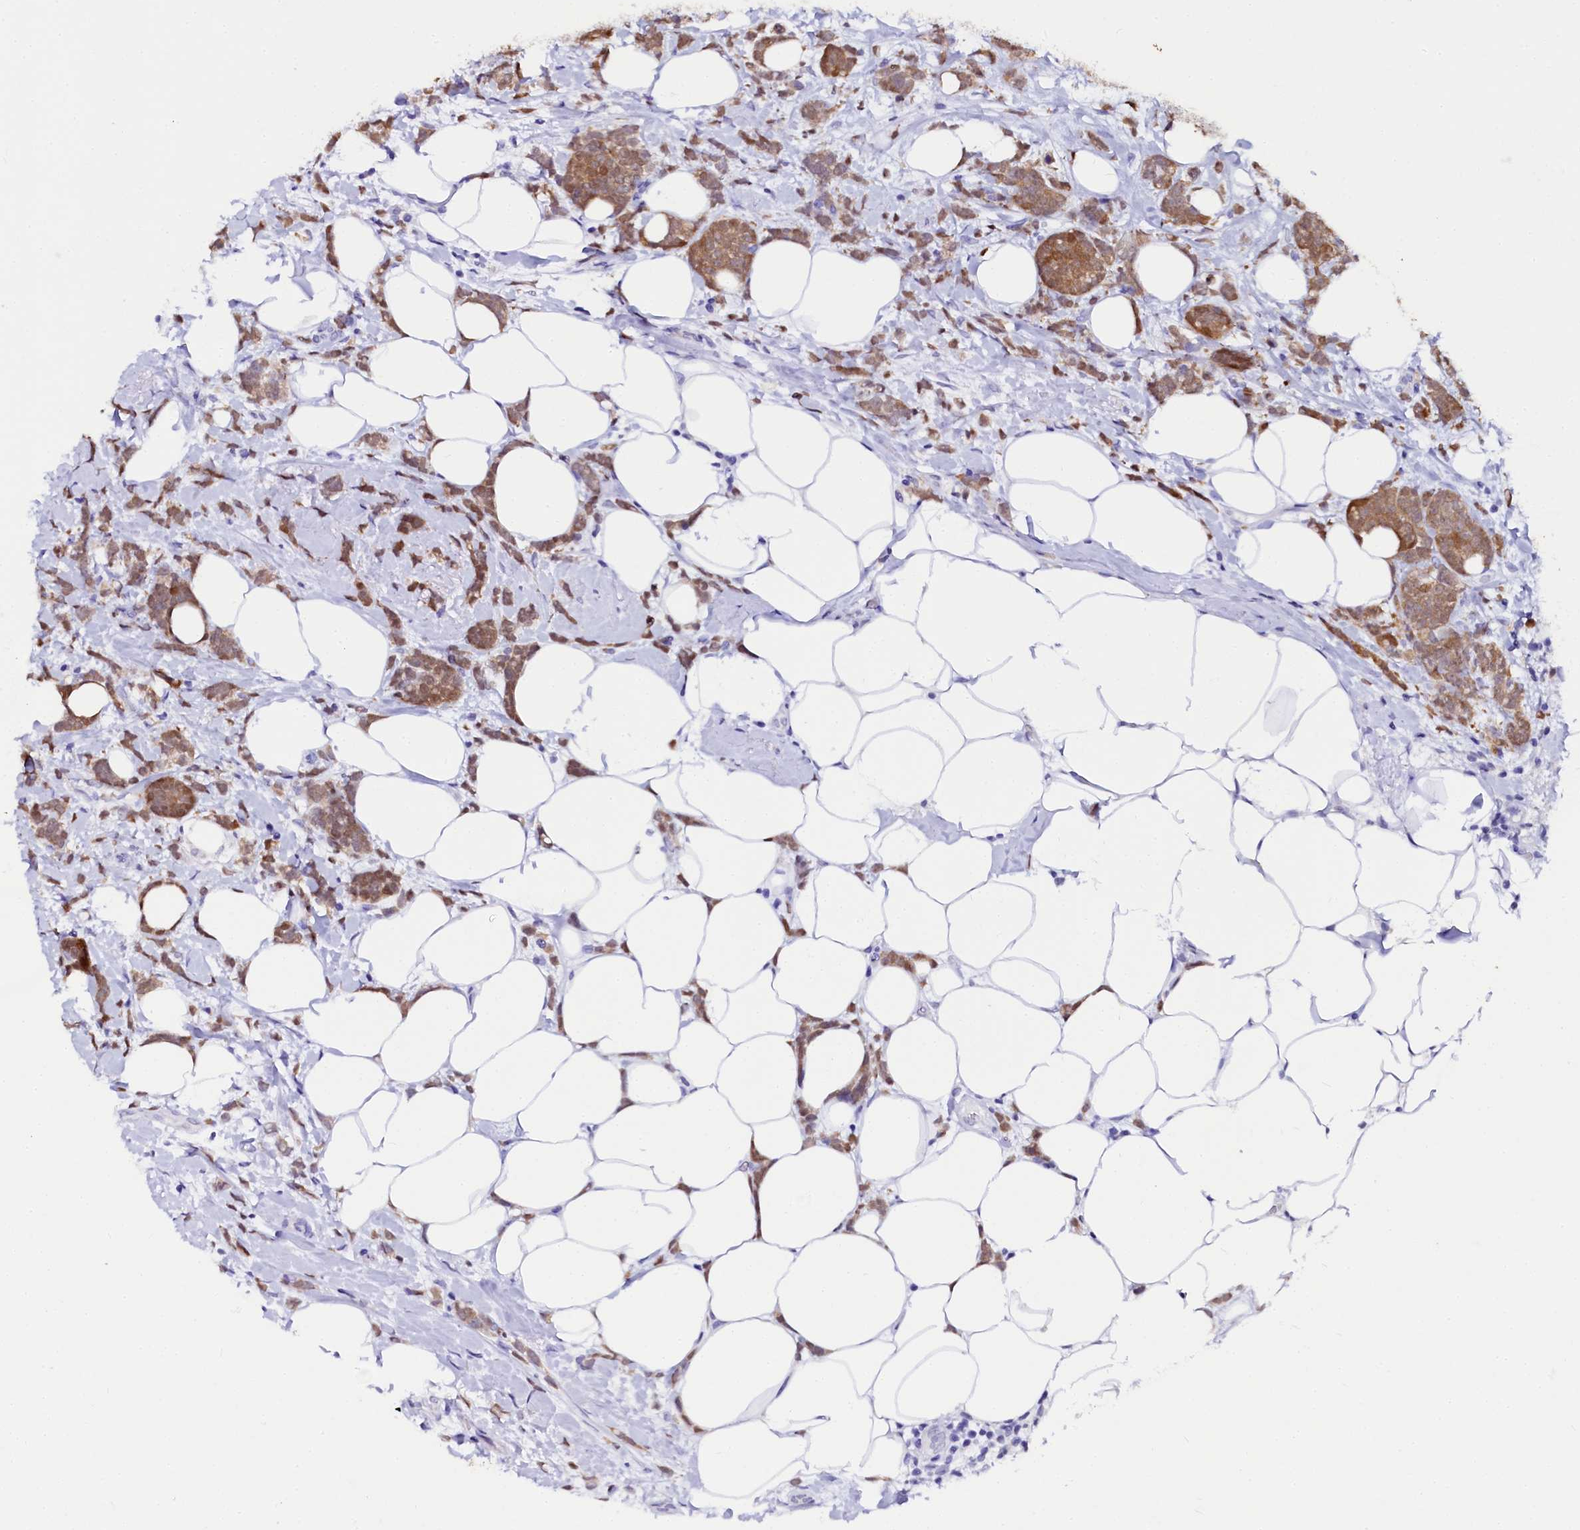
{"staining": {"intensity": "moderate", "quantity": ">75%", "location": "cytoplasmic/membranous,nuclear"}, "tissue": "breast cancer", "cell_type": "Tumor cells", "image_type": "cancer", "snomed": [{"axis": "morphology", "description": "Lobular carcinoma"}, {"axis": "topography", "description": "Breast"}], "caption": "Immunohistochemical staining of human breast lobular carcinoma displays medium levels of moderate cytoplasmic/membranous and nuclear protein staining in about >75% of tumor cells. The staining was performed using DAB to visualize the protein expression in brown, while the nuclei were stained in blue with hematoxylin (Magnification: 20x).", "gene": "SORD", "patient": {"sex": "female", "age": 58}}